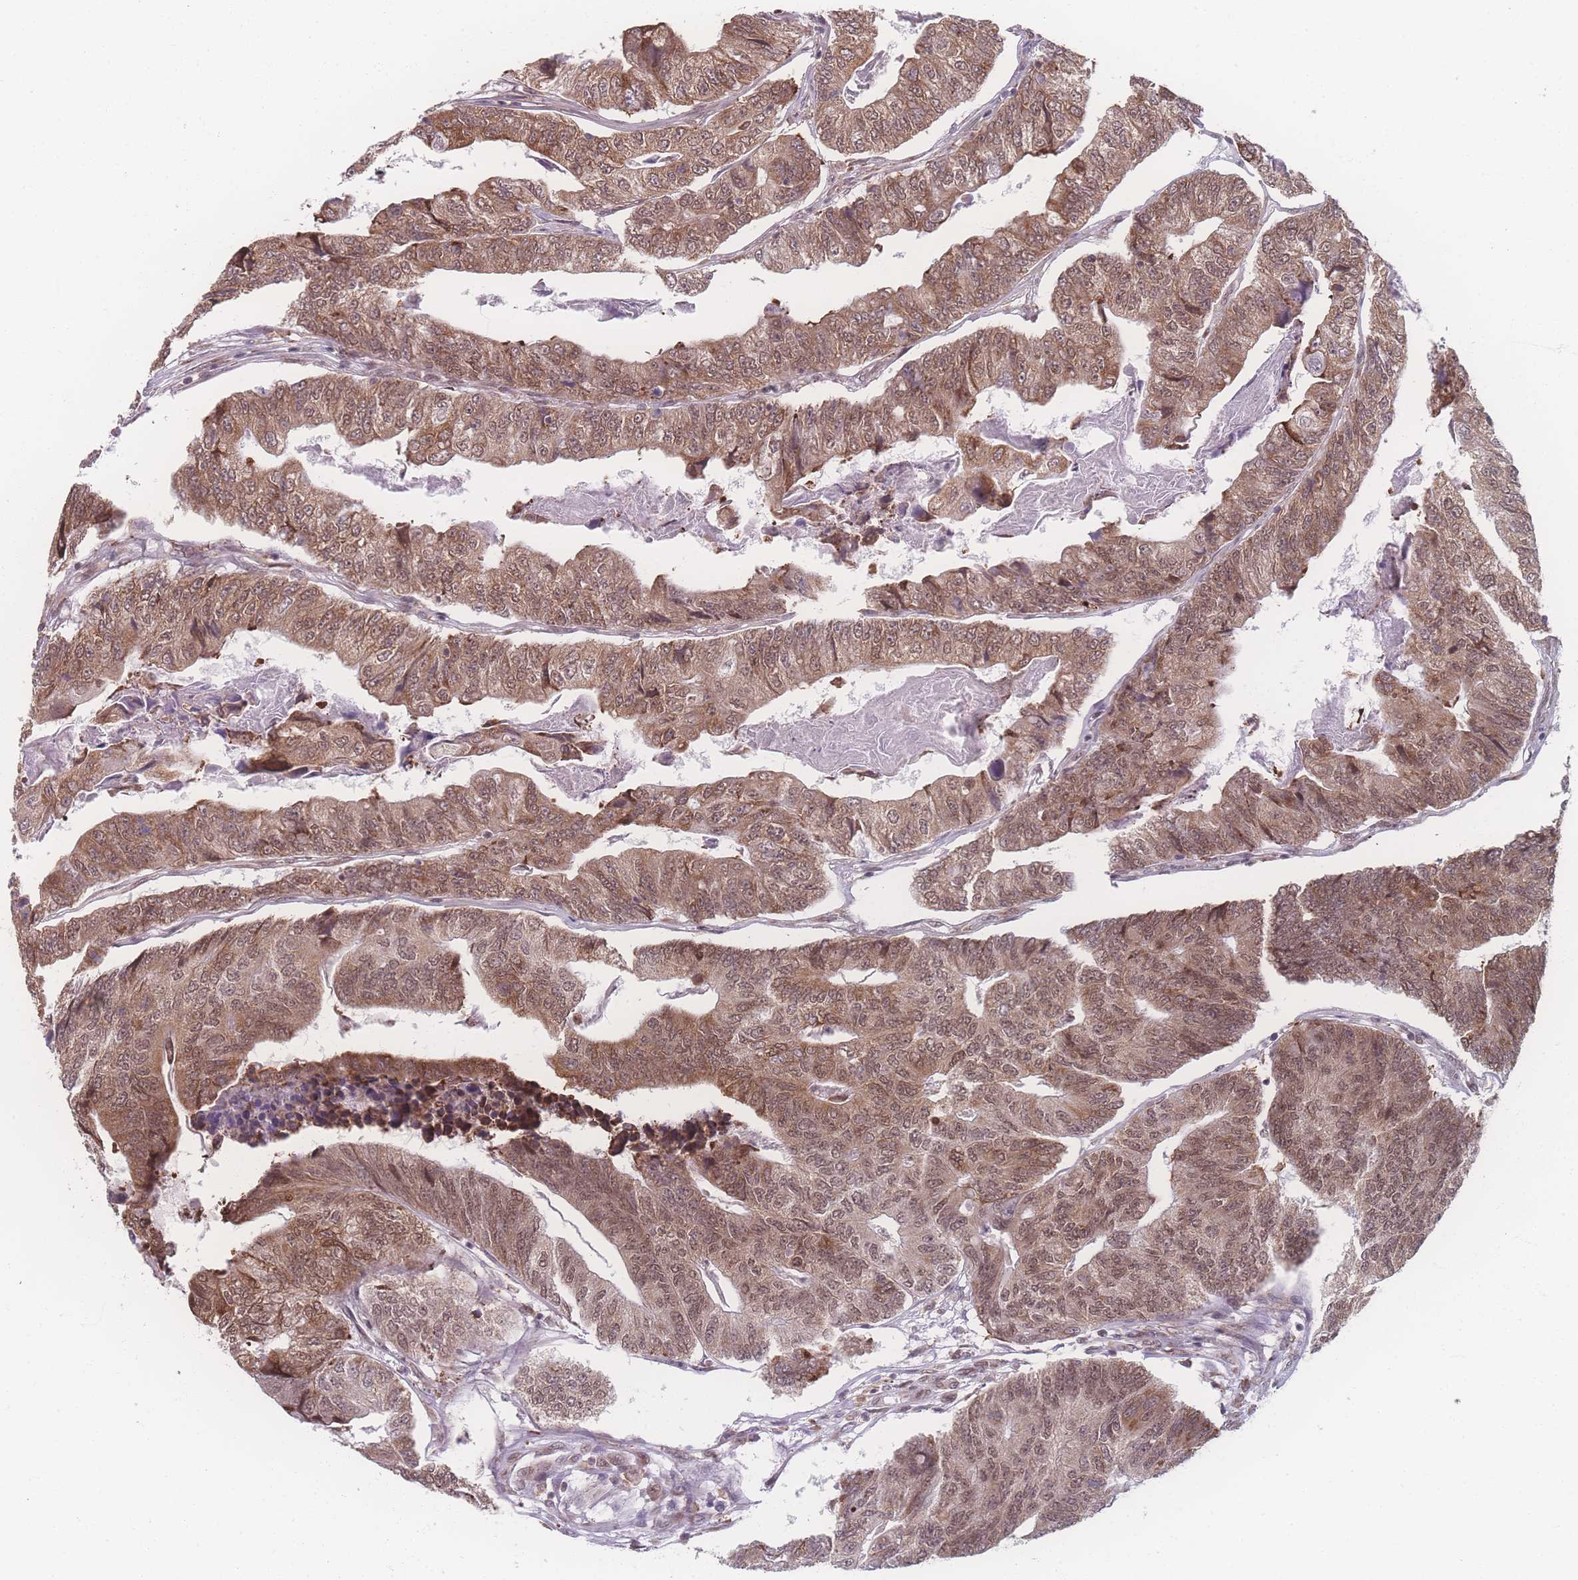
{"staining": {"intensity": "moderate", "quantity": ">75%", "location": "cytoplasmic/membranous,nuclear"}, "tissue": "colorectal cancer", "cell_type": "Tumor cells", "image_type": "cancer", "snomed": [{"axis": "morphology", "description": "Adenocarcinoma, NOS"}, {"axis": "topography", "description": "Colon"}], "caption": "Colorectal cancer stained with immunohistochemistry (IHC) exhibits moderate cytoplasmic/membranous and nuclear staining in about >75% of tumor cells.", "gene": "ZC3H13", "patient": {"sex": "female", "age": 67}}